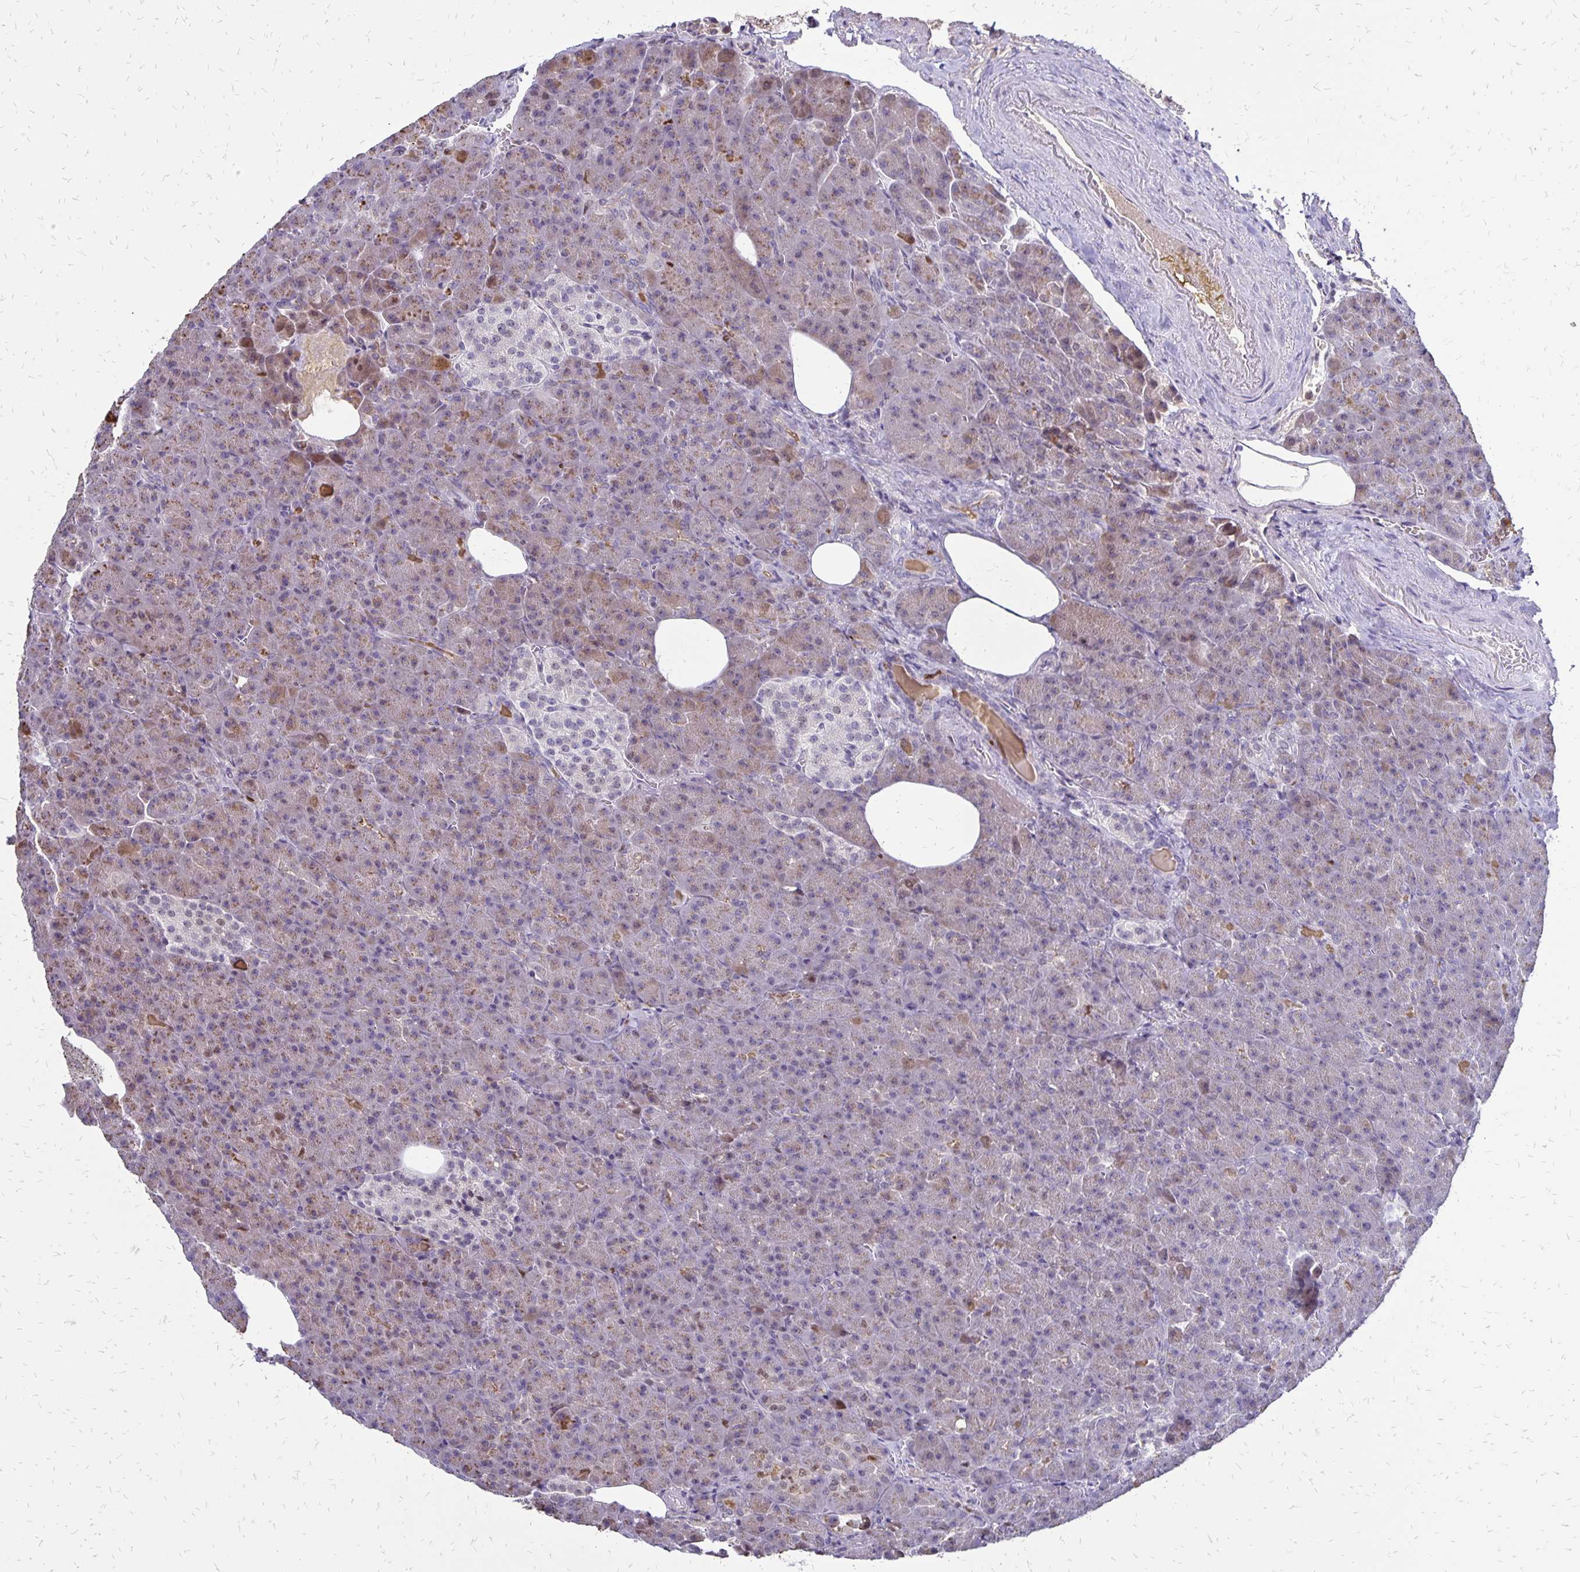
{"staining": {"intensity": "weak", "quantity": "25%-75%", "location": "cytoplasmic/membranous"}, "tissue": "pancreas", "cell_type": "Exocrine glandular cells", "image_type": "normal", "snomed": [{"axis": "morphology", "description": "Normal tissue, NOS"}, {"axis": "topography", "description": "Pancreas"}], "caption": "Pancreas stained with immunohistochemistry demonstrates weak cytoplasmic/membranous expression in about 25%-75% of exocrine glandular cells. The protein of interest is shown in brown color, while the nuclei are stained blue.", "gene": "DCK", "patient": {"sex": "female", "age": 74}}